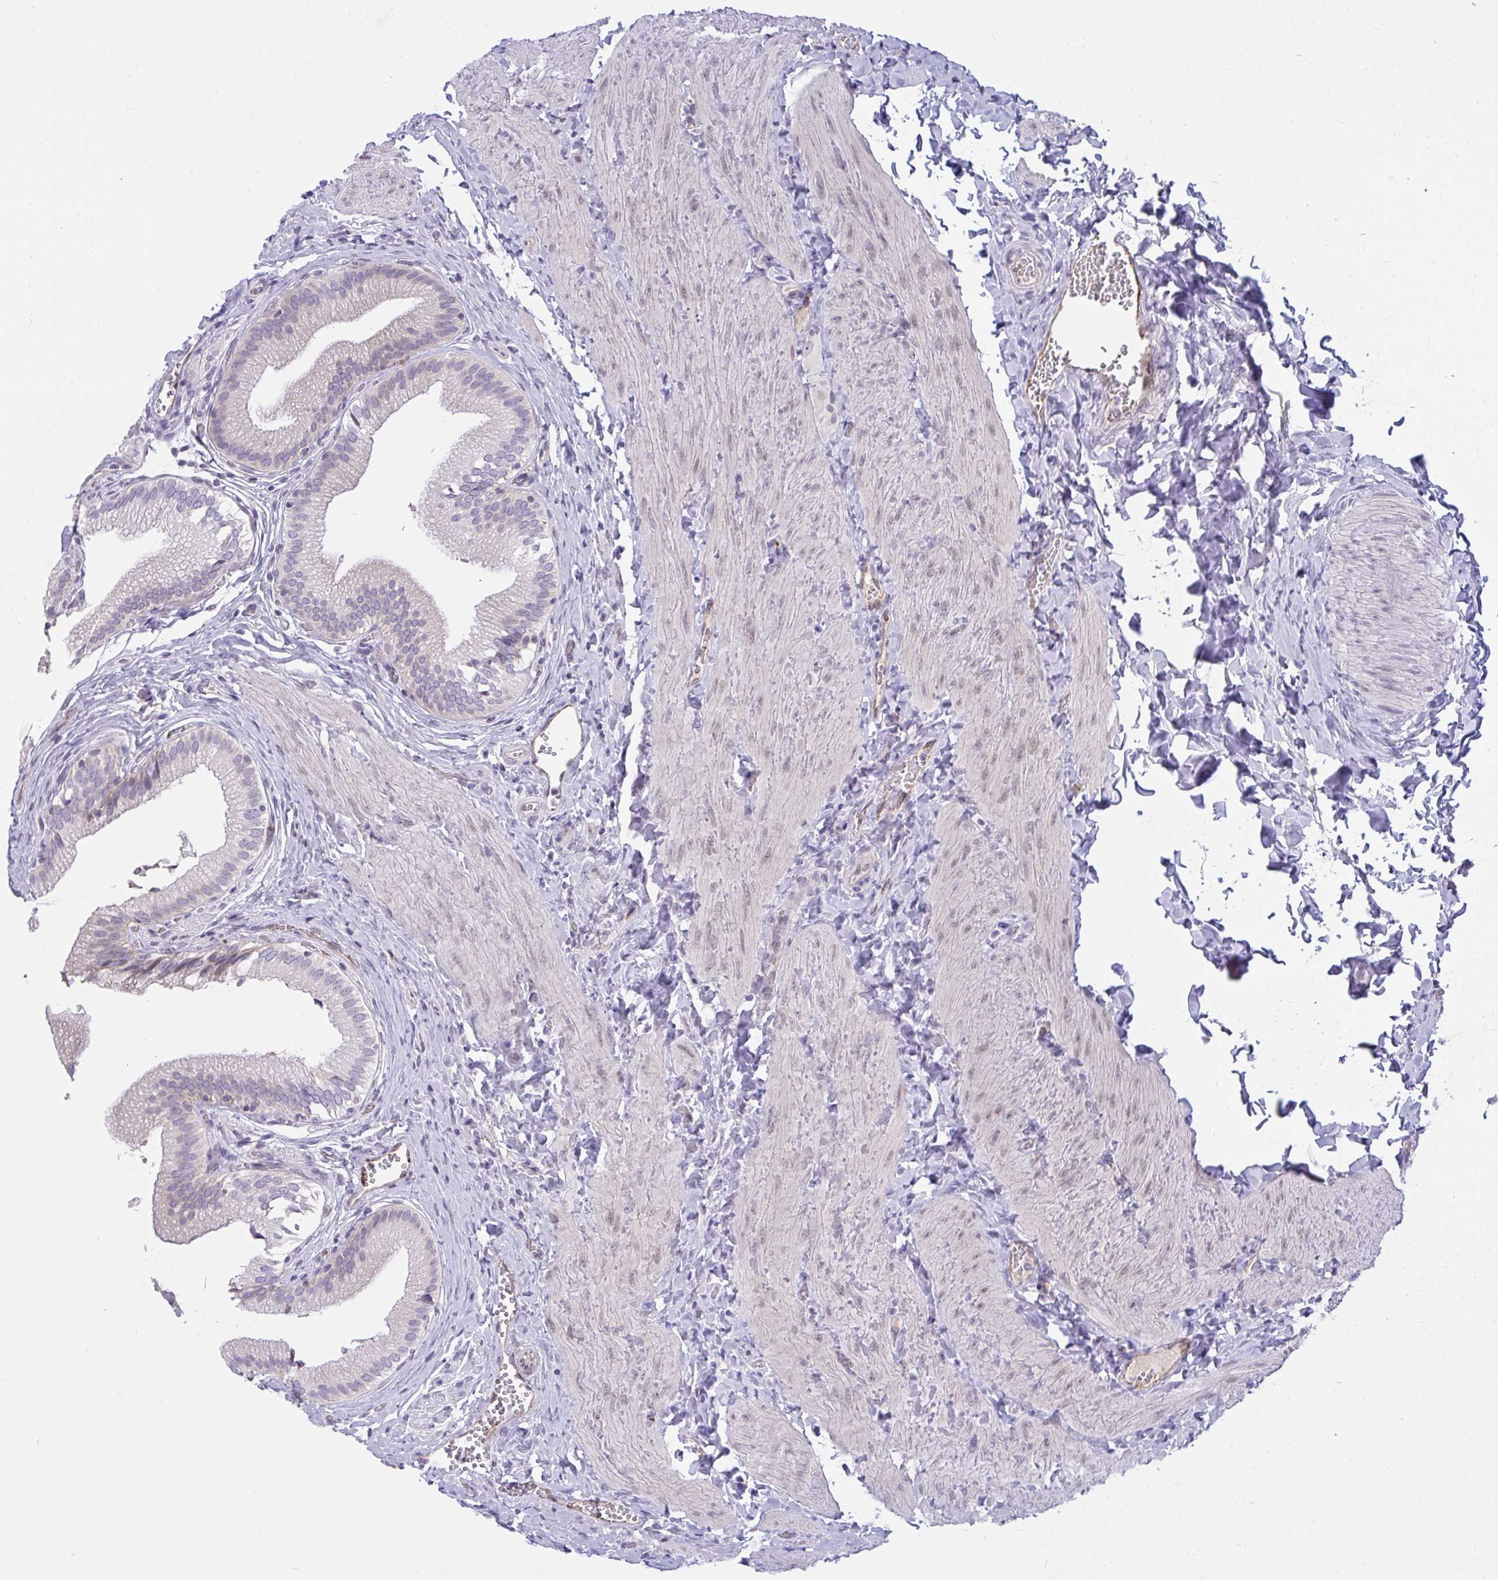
{"staining": {"intensity": "negative", "quantity": "none", "location": "none"}, "tissue": "gallbladder", "cell_type": "Glandular cells", "image_type": "normal", "snomed": [{"axis": "morphology", "description": "Normal tissue, NOS"}, {"axis": "topography", "description": "Gallbladder"}, {"axis": "topography", "description": "Peripheral nerve tissue"}], "caption": "Immunohistochemistry (IHC) photomicrograph of normal gallbladder stained for a protein (brown), which displays no expression in glandular cells.", "gene": "SEMA6B", "patient": {"sex": "male", "age": 17}}